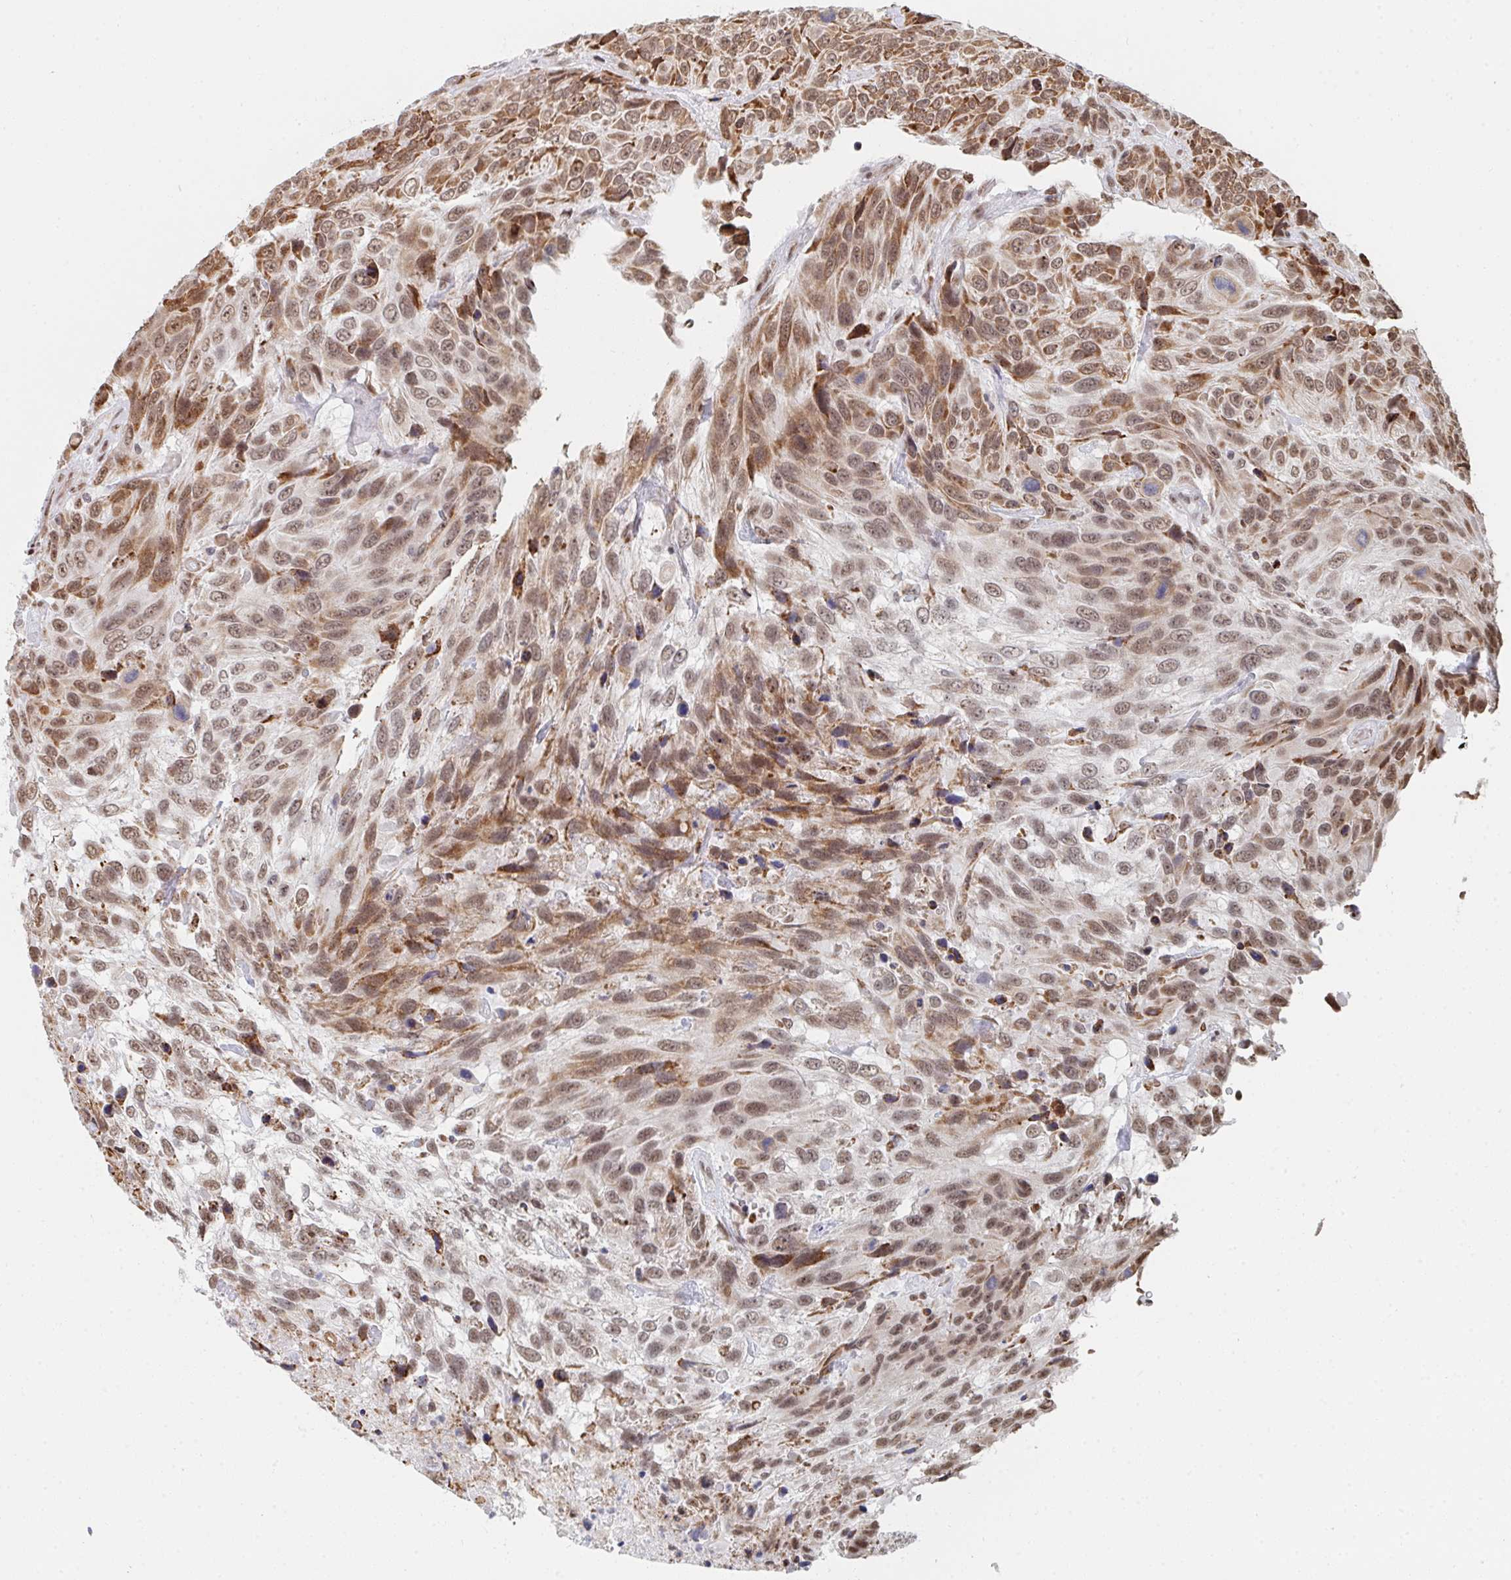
{"staining": {"intensity": "moderate", "quantity": ">75%", "location": "cytoplasmic/membranous,nuclear"}, "tissue": "urothelial cancer", "cell_type": "Tumor cells", "image_type": "cancer", "snomed": [{"axis": "morphology", "description": "Urothelial carcinoma, High grade"}, {"axis": "topography", "description": "Urinary bladder"}], "caption": "Urothelial cancer stained for a protein (brown) demonstrates moderate cytoplasmic/membranous and nuclear positive positivity in approximately >75% of tumor cells.", "gene": "MBNL1", "patient": {"sex": "female", "age": 70}}